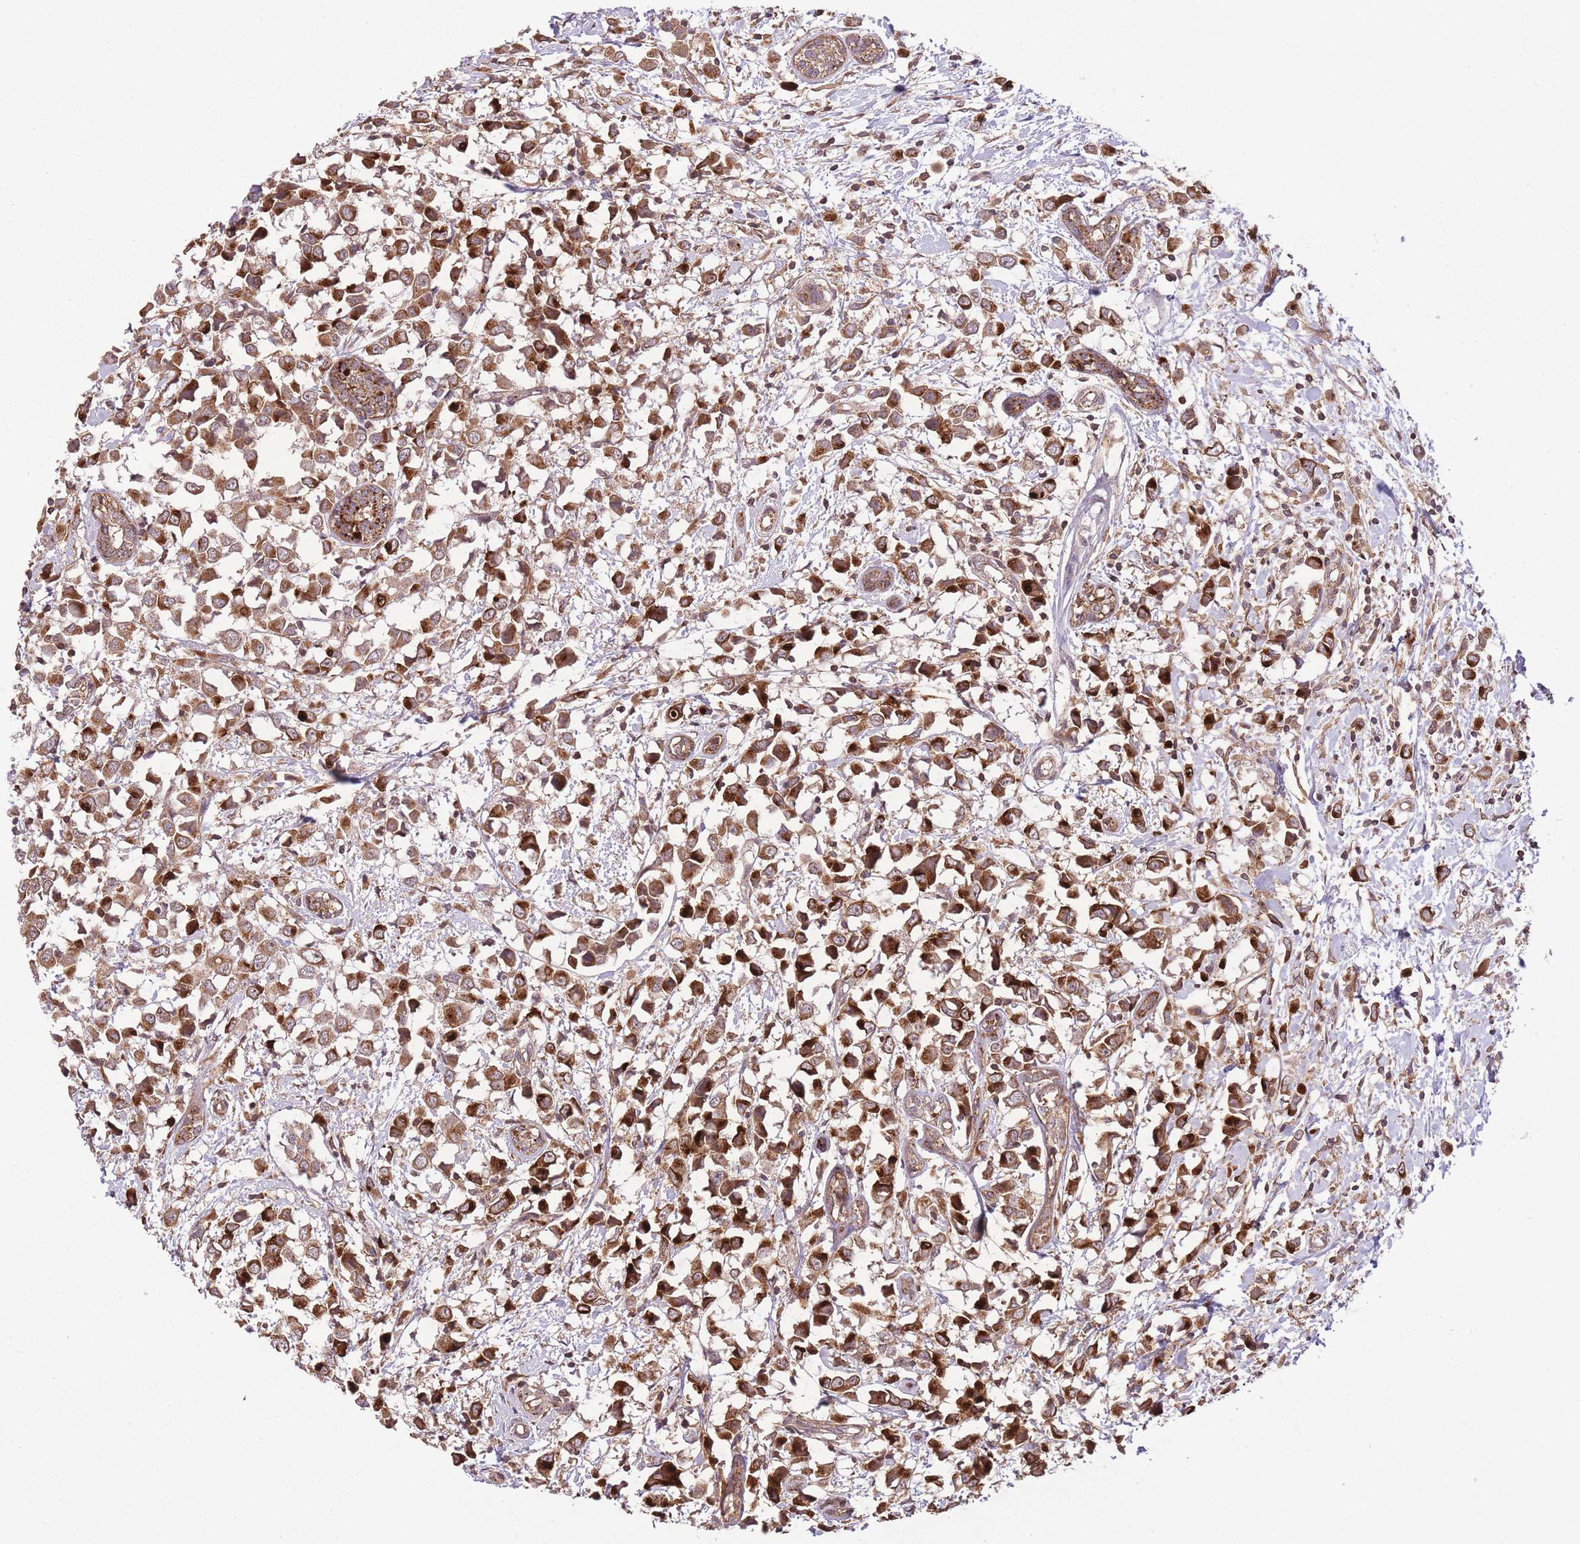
{"staining": {"intensity": "strong", "quantity": ">75%", "location": "cytoplasmic/membranous"}, "tissue": "breast cancer", "cell_type": "Tumor cells", "image_type": "cancer", "snomed": [{"axis": "morphology", "description": "Duct carcinoma"}, {"axis": "topography", "description": "Breast"}], "caption": "Immunohistochemistry (DAB) staining of breast cancer (intraductal carcinoma) exhibits strong cytoplasmic/membranous protein expression in approximately >75% of tumor cells.", "gene": "POLR3F", "patient": {"sex": "female", "age": 61}}